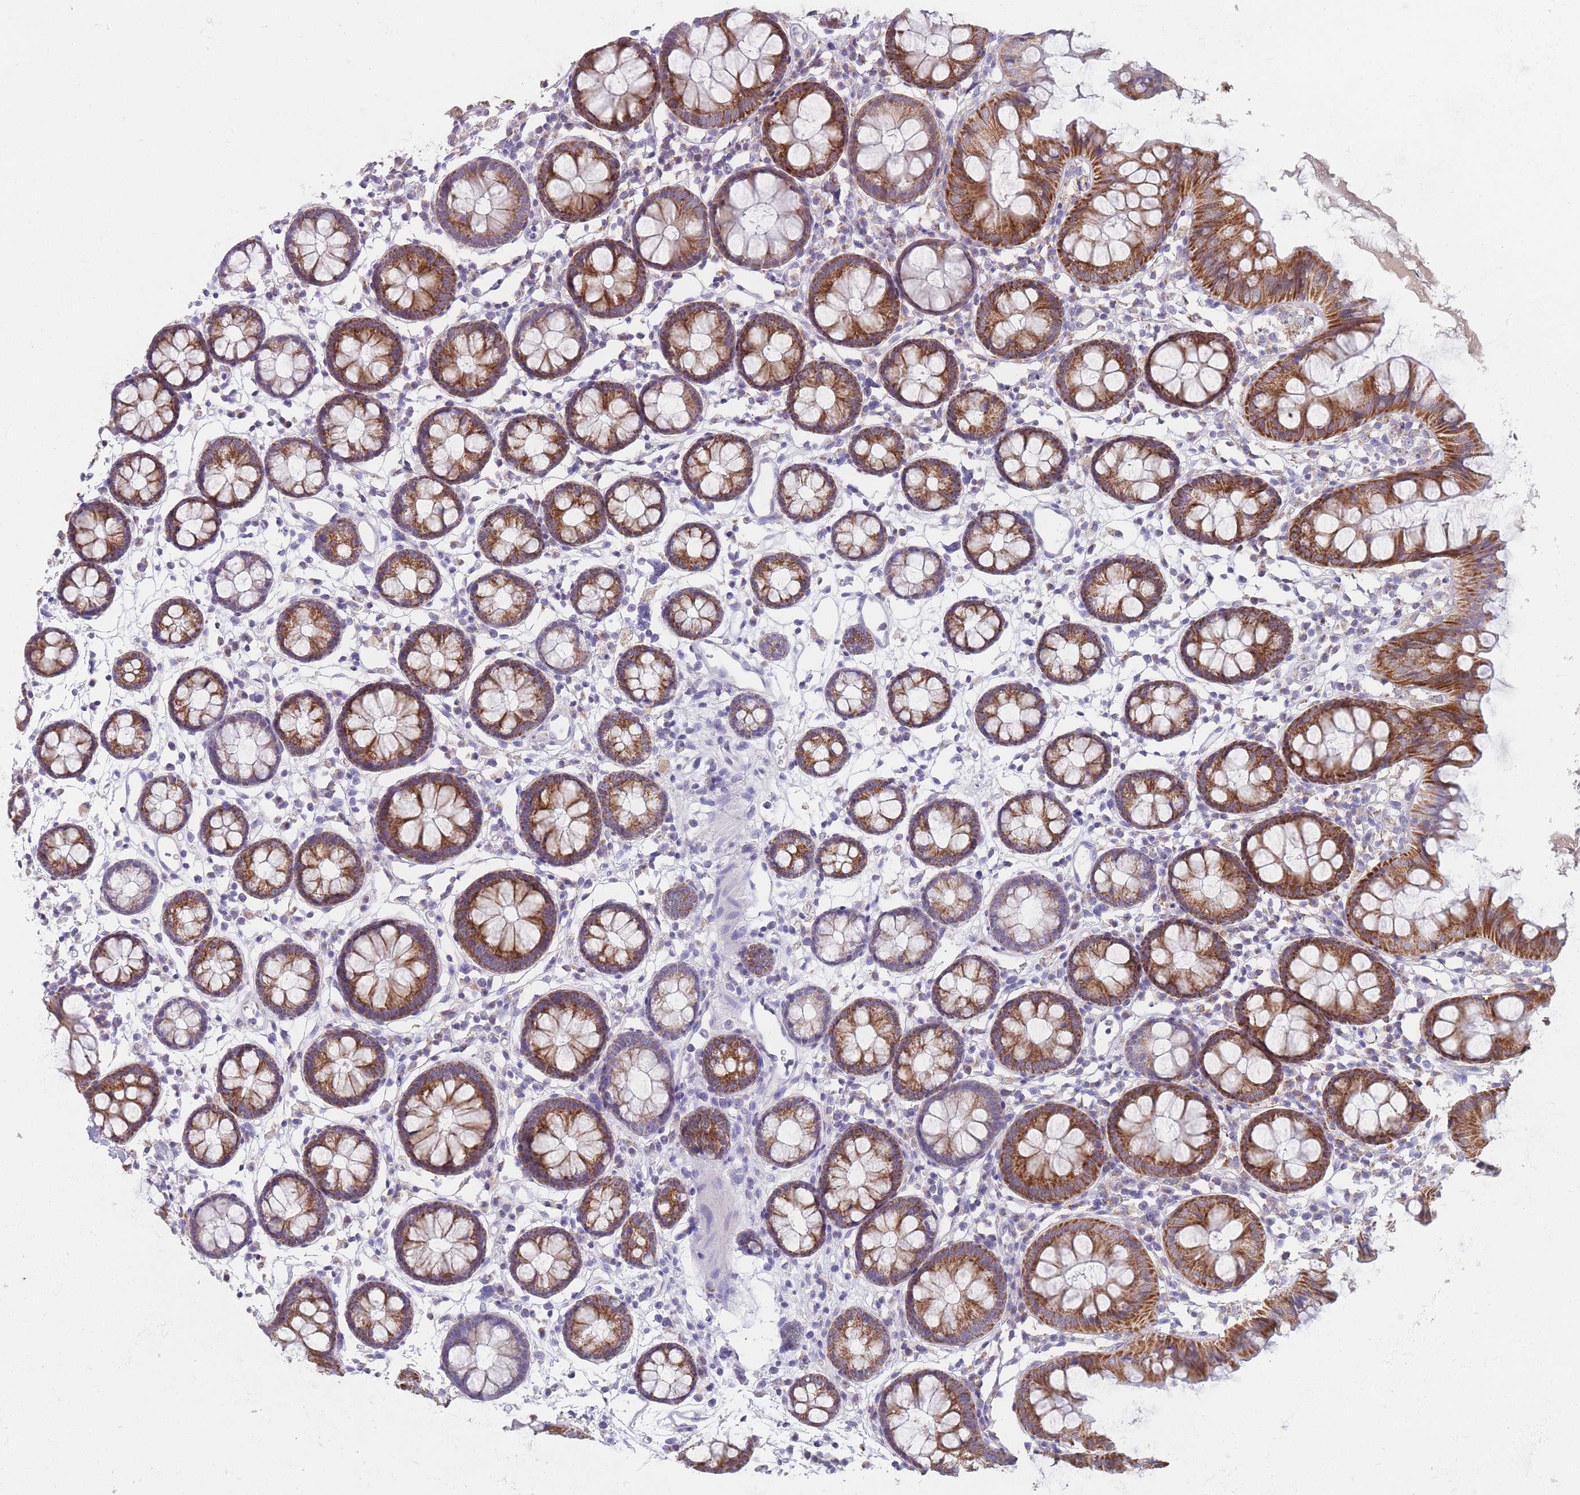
{"staining": {"intensity": "weak", "quantity": ">75%", "location": "cytoplasmic/membranous"}, "tissue": "colon", "cell_type": "Endothelial cells", "image_type": "normal", "snomed": [{"axis": "morphology", "description": "Normal tissue, NOS"}, {"axis": "topography", "description": "Colon"}], "caption": "Colon was stained to show a protein in brown. There is low levels of weak cytoplasmic/membranous positivity in about >75% of endothelial cells.", "gene": "MRPS14", "patient": {"sex": "female", "age": 84}}